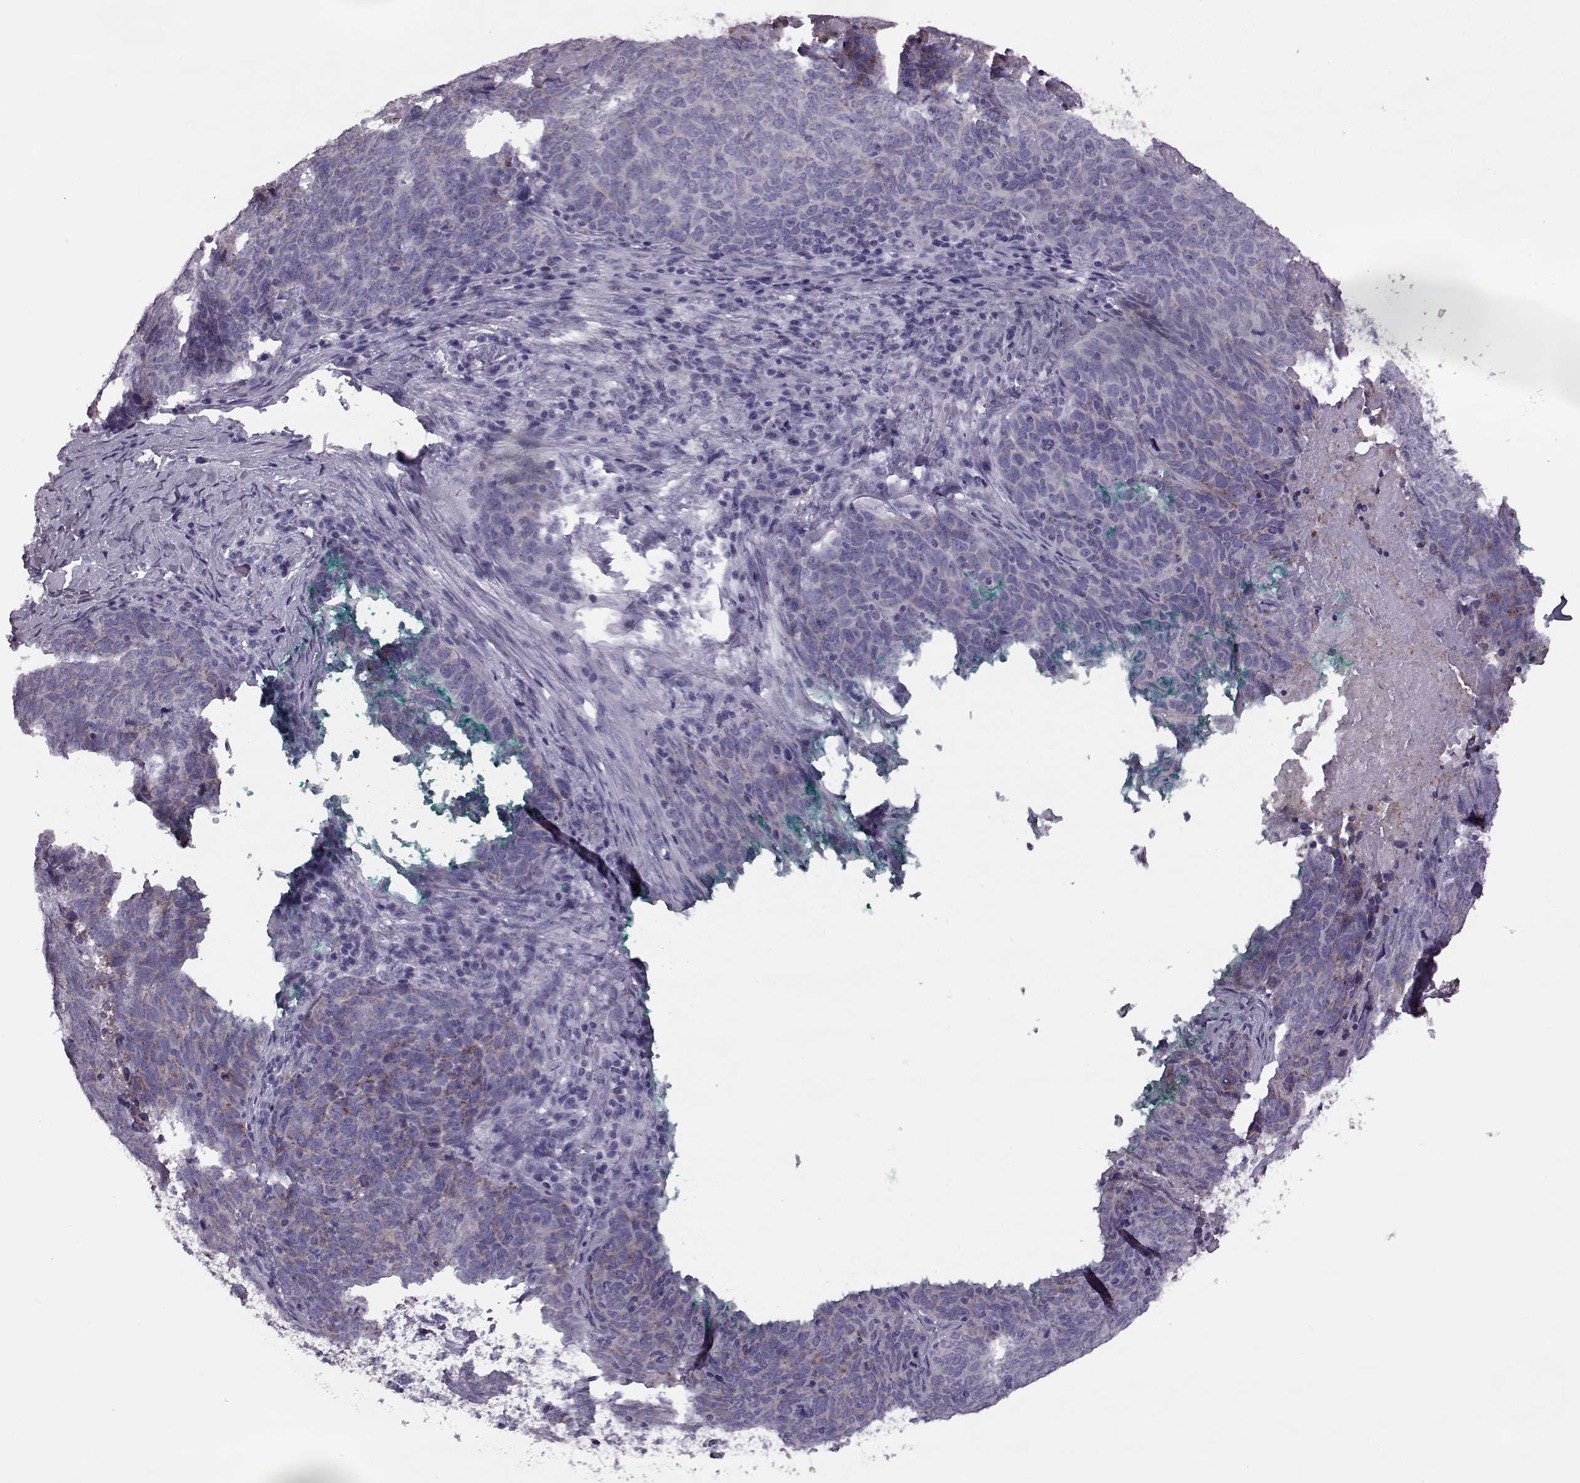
{"staining": {"intensity": "strong", "quantity": "<25%", "location": "cytoplasmic/membranous"}, "tissue": "skin cancer", "cell_type": "Tumor cells", "image_type": "cancer", "snomed": [{"axis": "morphology", "description": "Squamous cell carcinoma, NOS"}, {"axis": "topography", "description": "Skin"}, {"axis": "topography", "description": "Anal"}], "caption": "Protein staining of squamous cell carcinoma (skin) tissue displays strong cytoplasmic/membranous staining in approximately <25% of tumor cells.", "gene": "RIMS2", "patient": {"sex": "female", "age": 51}}